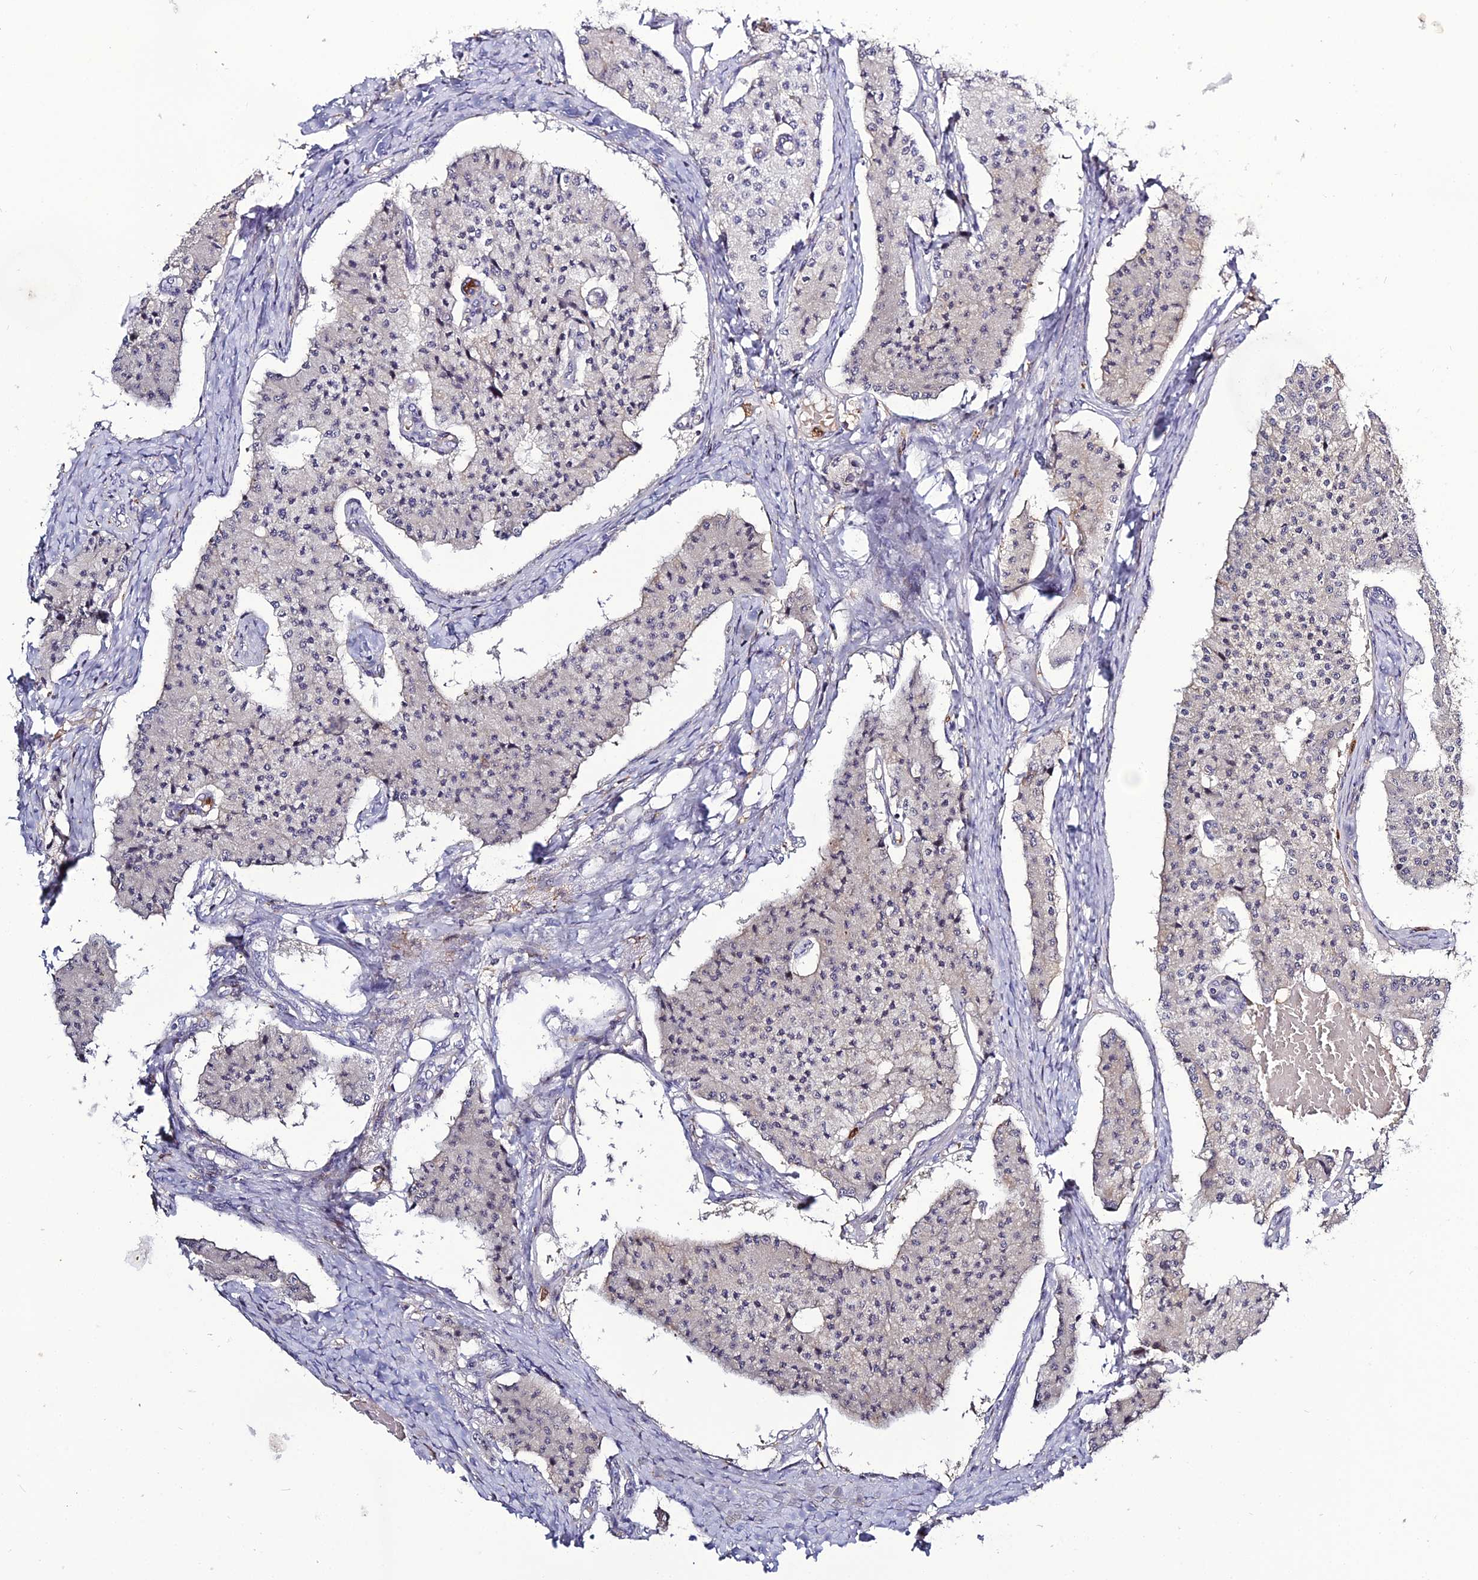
{"staining": {"intensity": "negative", "quantity": "none", "location": "none"}, "tissue": "carcinoid", "cell_type": "Tumor cells", "image_type": "cancer", "snomed": [{"axis": "morphology", "description": "Carcinoid, malignant, NOS"}, {"axis": "topography", "description": "Colon"}], "caption": "DAB (3,3'-diaminobenzidine) immunohistochemical staining of human carcinoid exhibits no significant expression in tumor cells.", "gene": "IL4I1", "patient": {"sex": "female", "age": 52}}